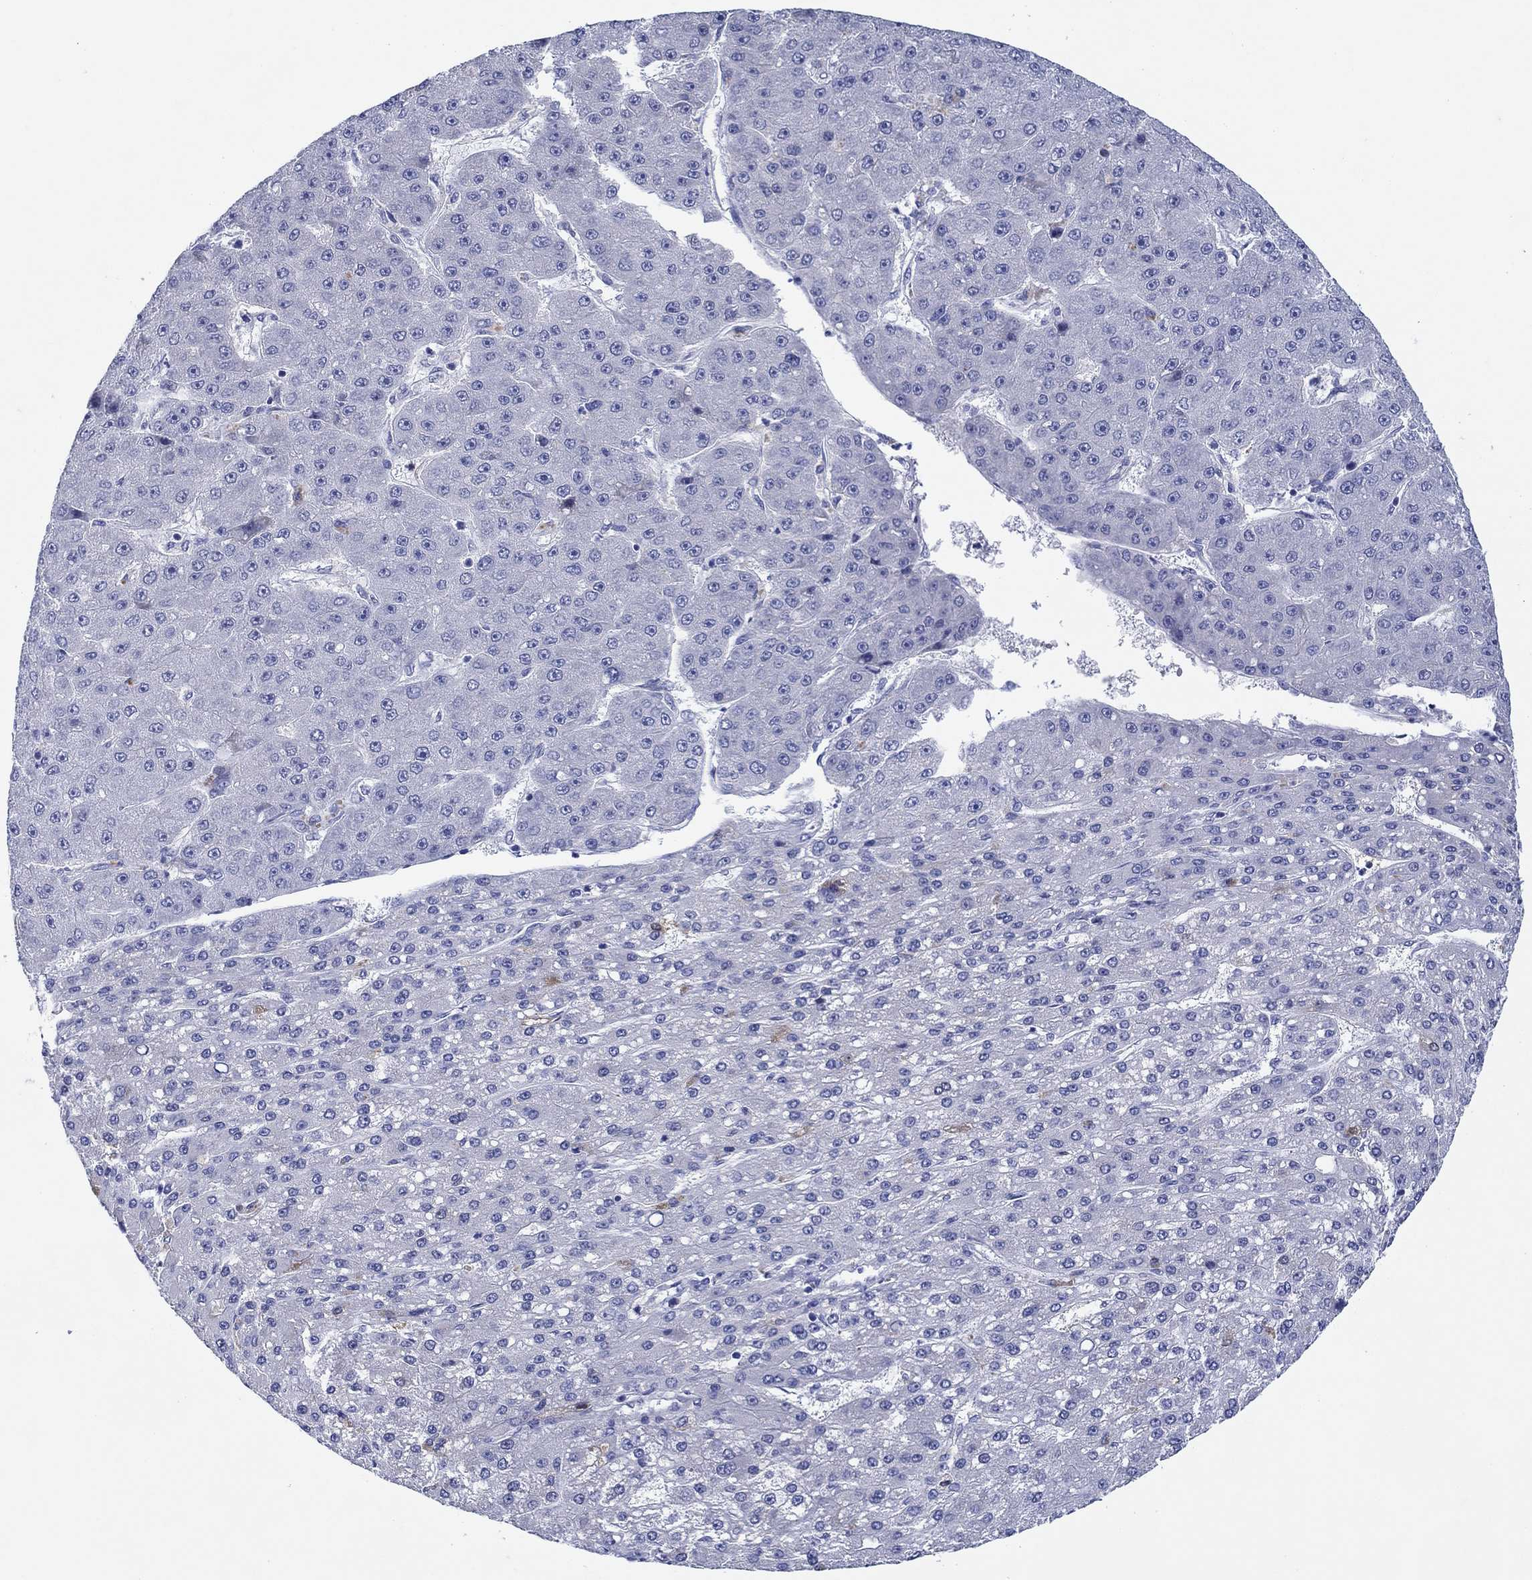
{"staining": {"intensity": "negative", "quantity": "none", "location": "none"}, "tissue": "liver cancer", "cell_type": "Tumor cells", "image_type": "cancer", "snomed": [{"axis": "morphology", "description": "Carcinoma, Hepatocellular, NOS"}, {"axis": "topography", "description": "Liver"}], "caption": "Immunohistochemical staining of liver hepatocellular carcinoma displays no significant positivity in tumor cells.", "gene": "HDC", "patient": {"sex": "male", "age": 67}}